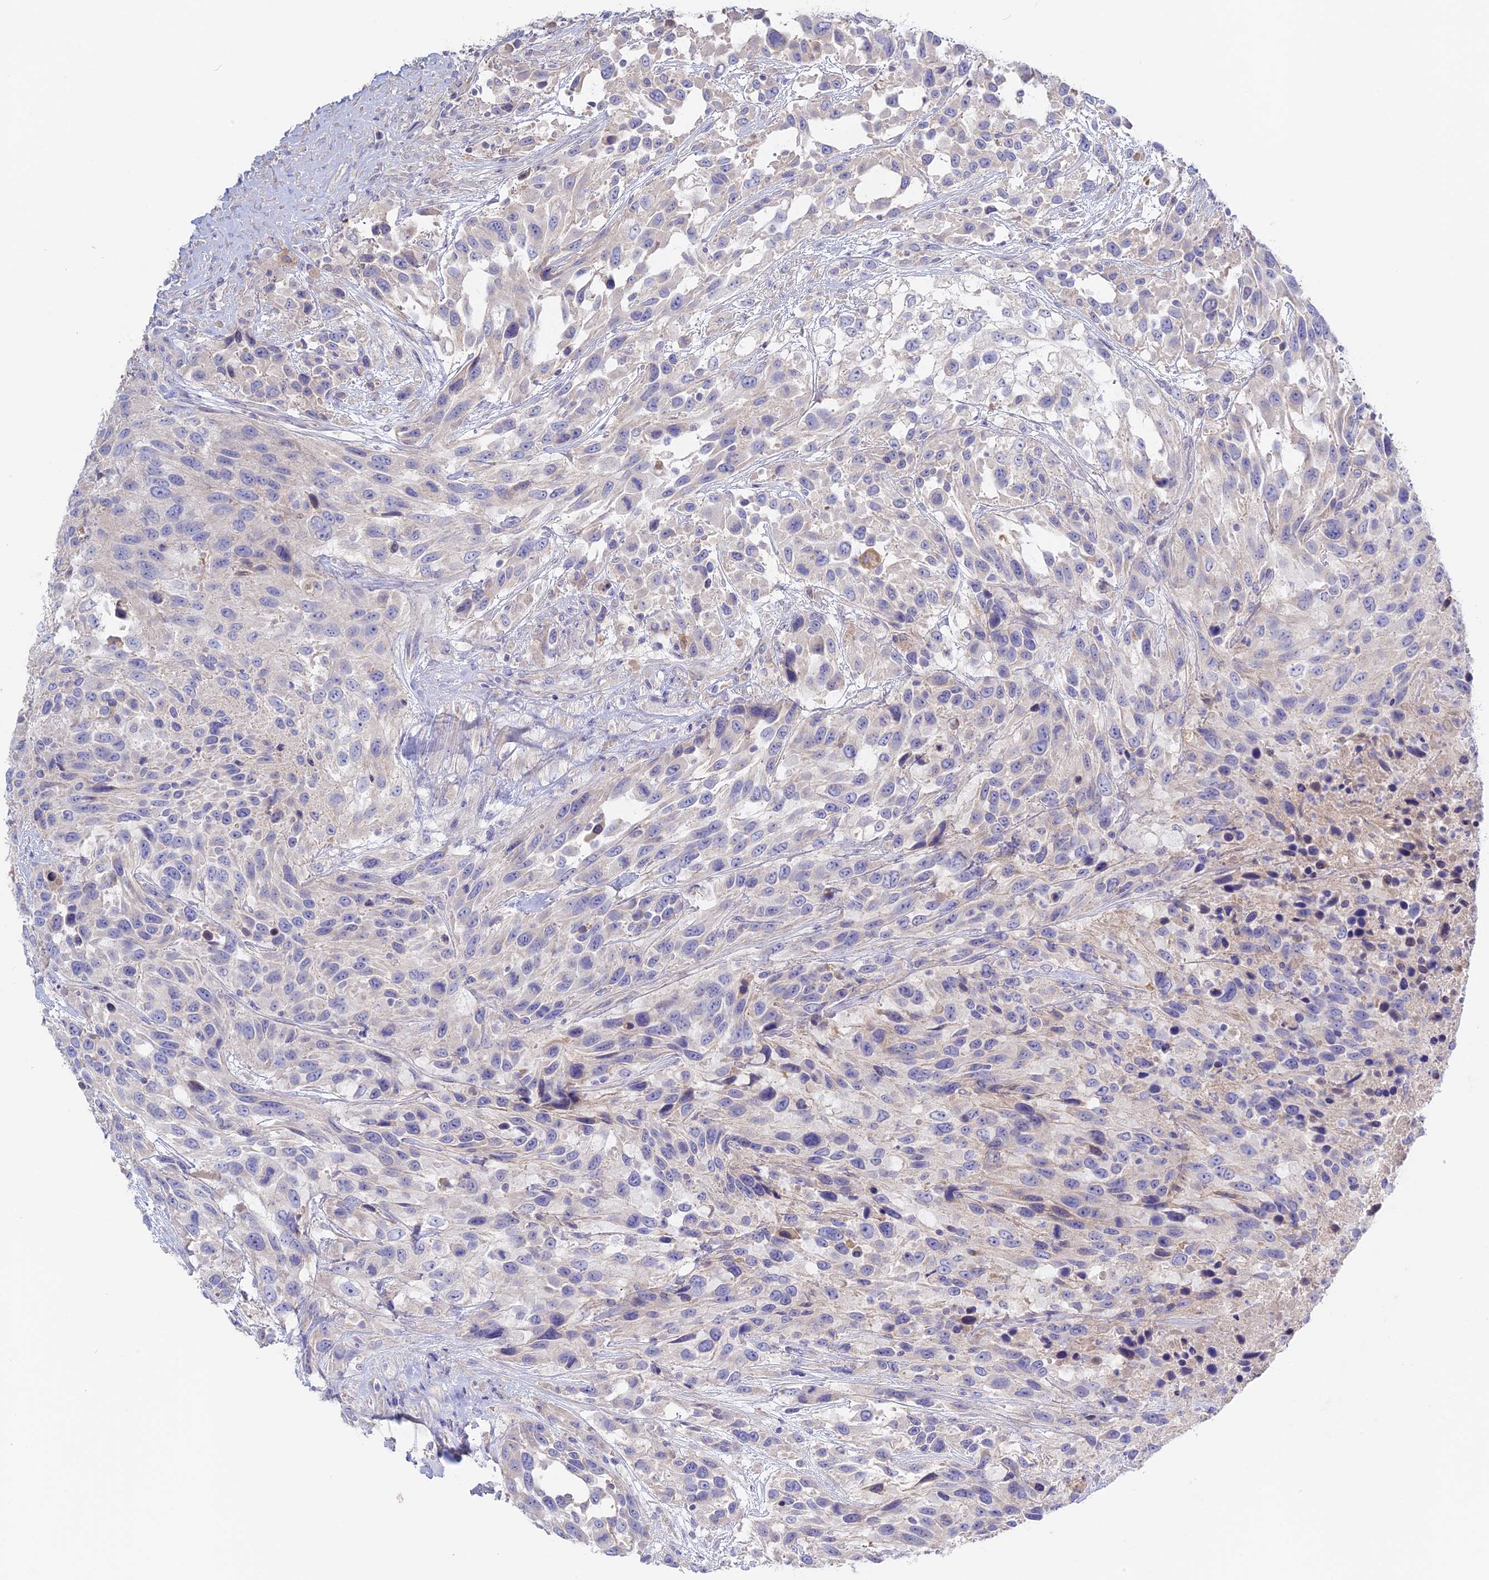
{"staining": {"intensity": "negative", "quantity": "none", "location": "none"}, "tissue": "urothelial cancer", "cell_type": "Tumor cells", "image_type": "cancer", "snomed": [{"axis": "morphology", "description": "Urothelial carcinoma, High grade"}, {"axis": "topography", "description": "Urinary bladder"}], "caption": "Urothelial cancer was stained to show a protein in brown. There is no significant positivity in tumor cells.", "gene": "ADGRA1", "patient": {"sex": "female", "age": 70}}